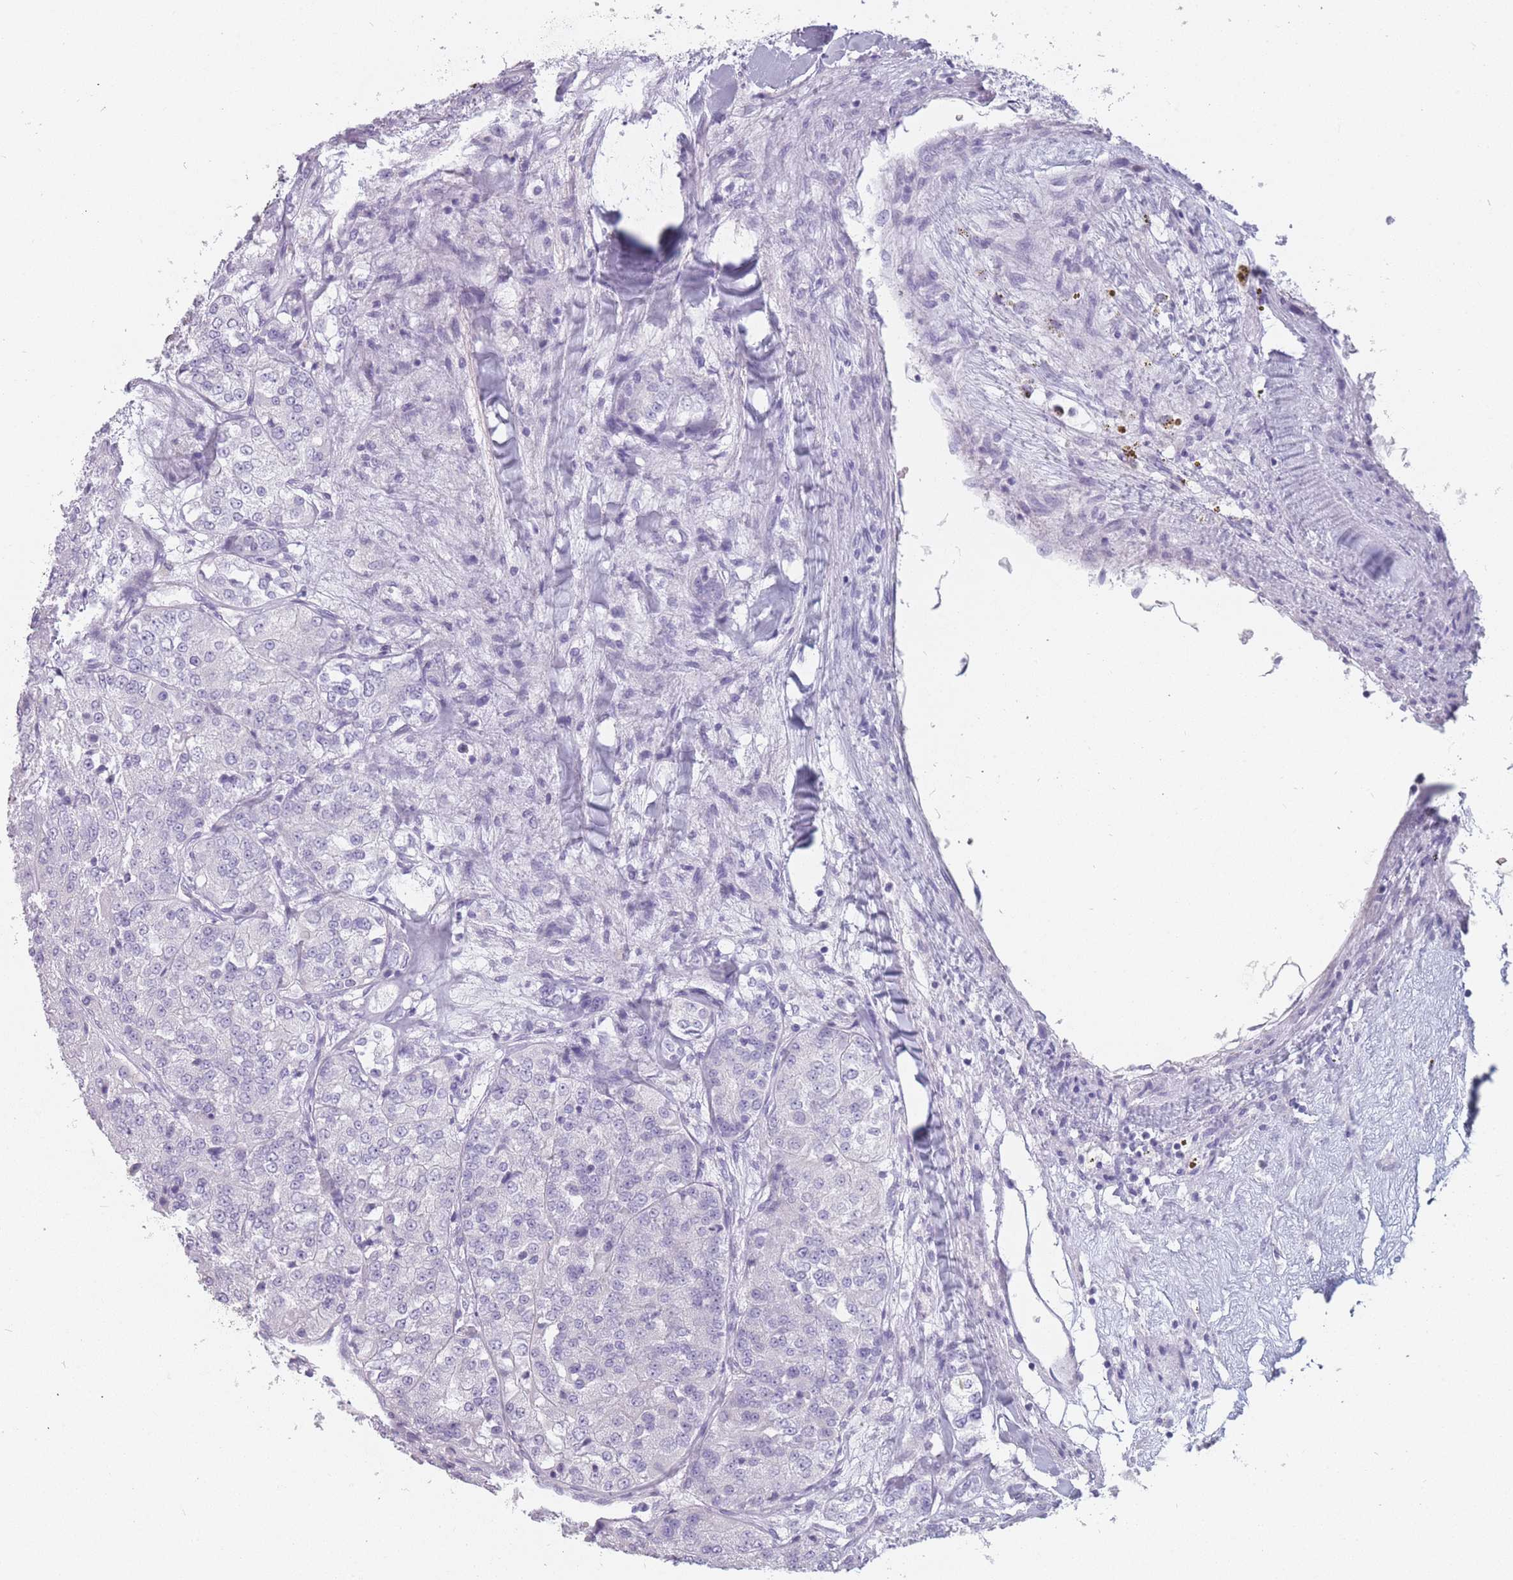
{"staining": {"intensity": "negative", "quantity": "none", "location": "none"}, "tissue": "renal cancer", "cell_type": "Tumor cells", "image_type": "cancer", "snomed": [{"axis": "morphology", "description": "Adenocarcinoma, NOS"}, {"axis": "topography", "description": "Kidney"}], "caption": "Tumor cells are negative for brown protein staining in renal adenocarcinoma. (Brightfield microscopy of DAB immunohistochemistry (IHC) at high magnification).", "gene": "PPFIA3", "patient": {"sex": "female", "age": 63}}